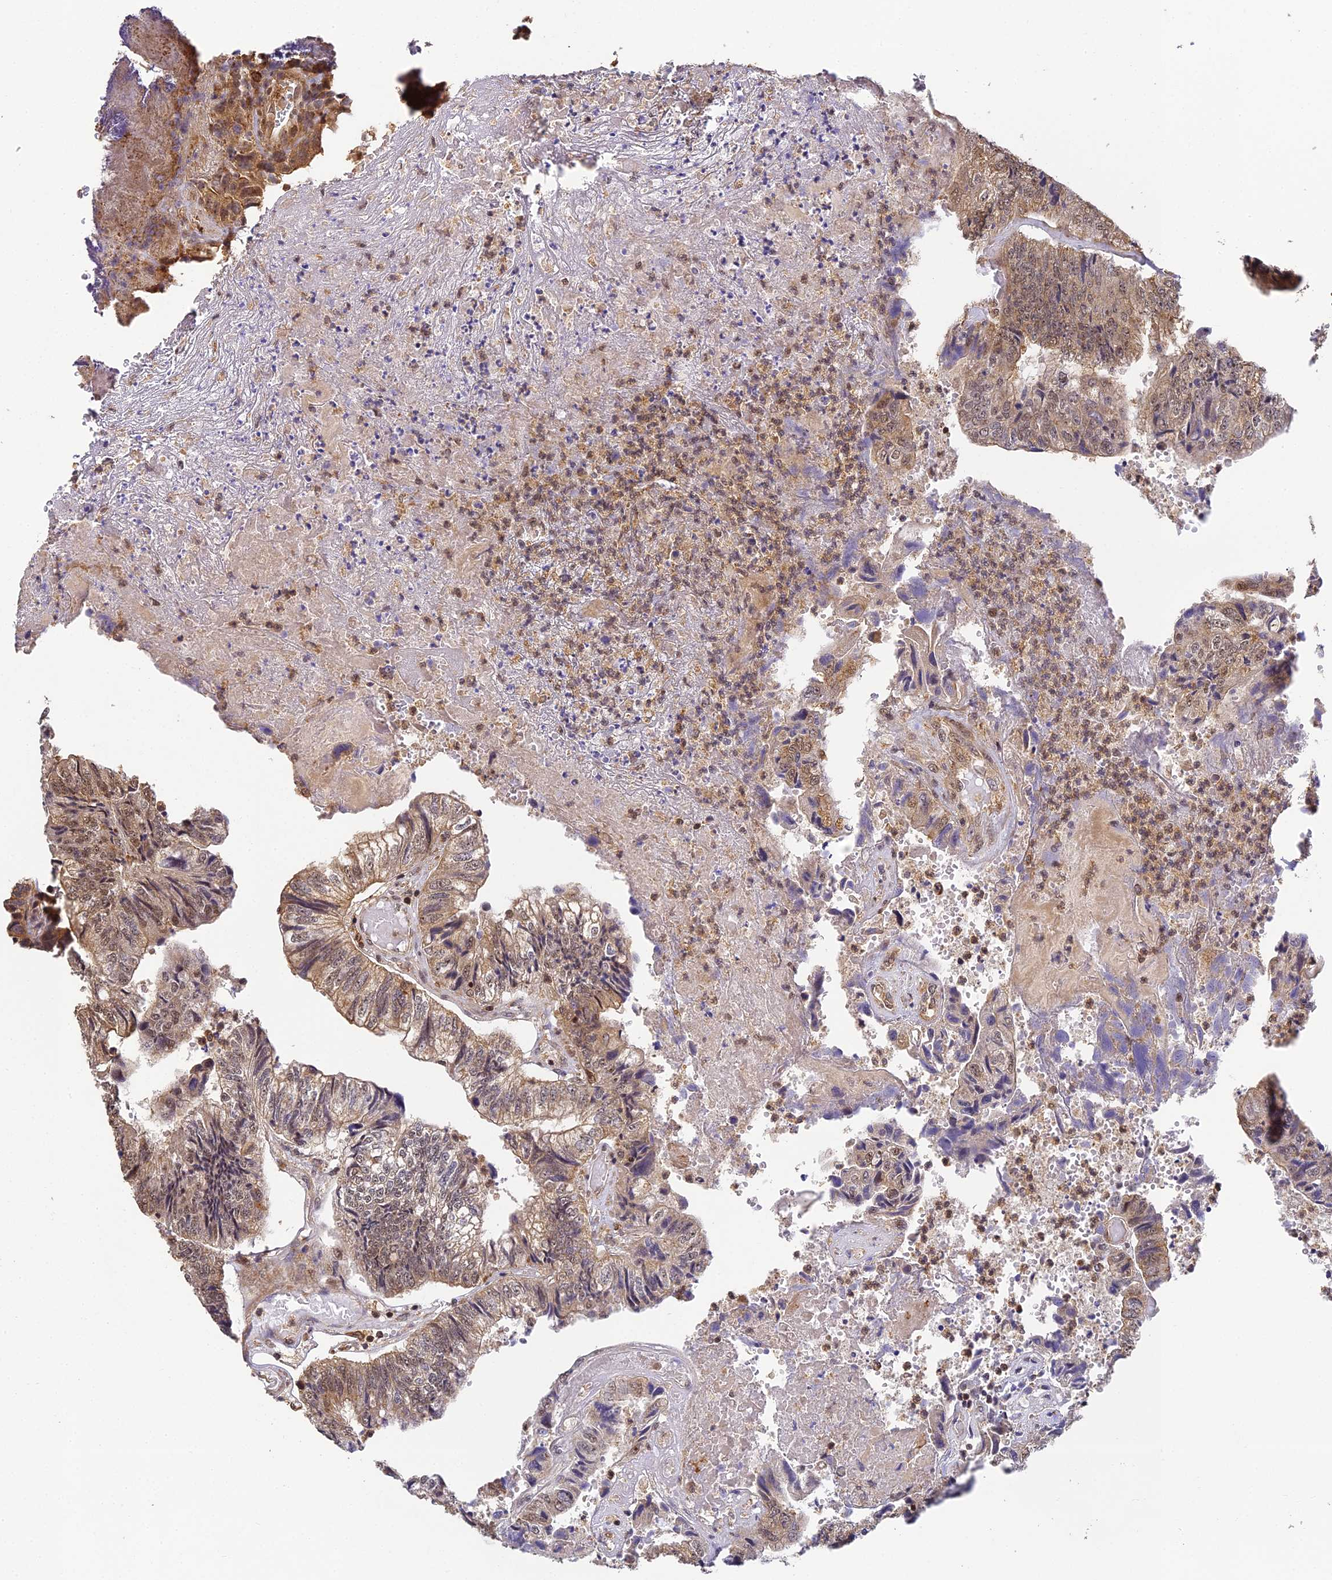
{"staining": {"intensity": "moderate", "quantity": ">75%", "location": "cytoplasmic/membranous"}, "tissue": "colorectal cancer", "cell_type": "Tumor cells", "image_type": "cancer", "snomed": [{"axis": "morphology", "description": "Adenocarcinoma, NOS"}, {"axis": "topography", "description": "Colon"}], "caption": "Colorectal cancer stained with immunohistochemistry (IHC) exhibits moderate cytoplasmic/membranous staining in about >75% of tumor cells. (Brightfield microscopy of DAB IHC at high magnification).", "gene": "ZNF443", "patient": {"sex": "female", "age": 67}}